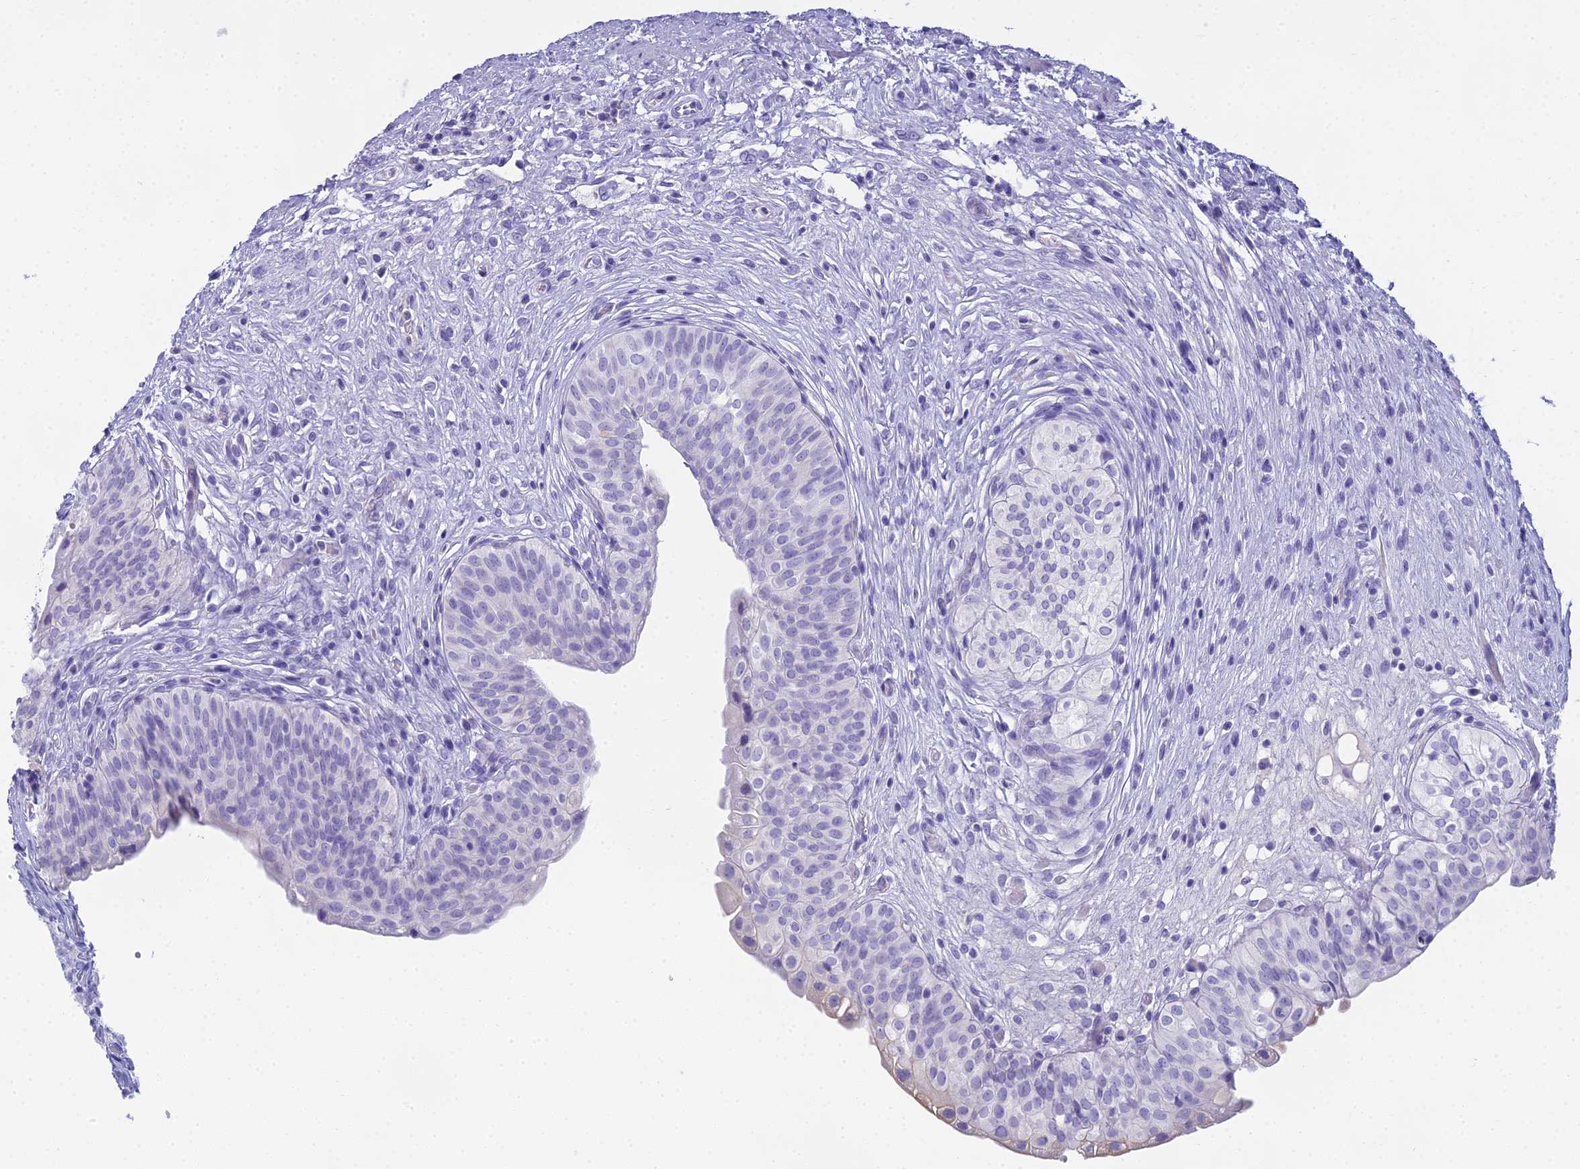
{"staining": {"intensity": "negative", "quantity": "none", "location": "none"}, "tissue": "urinary bladder", "cell_type": "Urothelial cells", "image_type": "normal", "snomed": [{"axis": "morphology", "description": "Normal tissue, NOS"}, {"axis": "topography", "description": "Urinary bladder"}], "caption": "IHC of normal urinary bladder reveals no expression in urothelial cells.", "gene": "UNC80", "patient": {"sex": "male", "age": 55}}